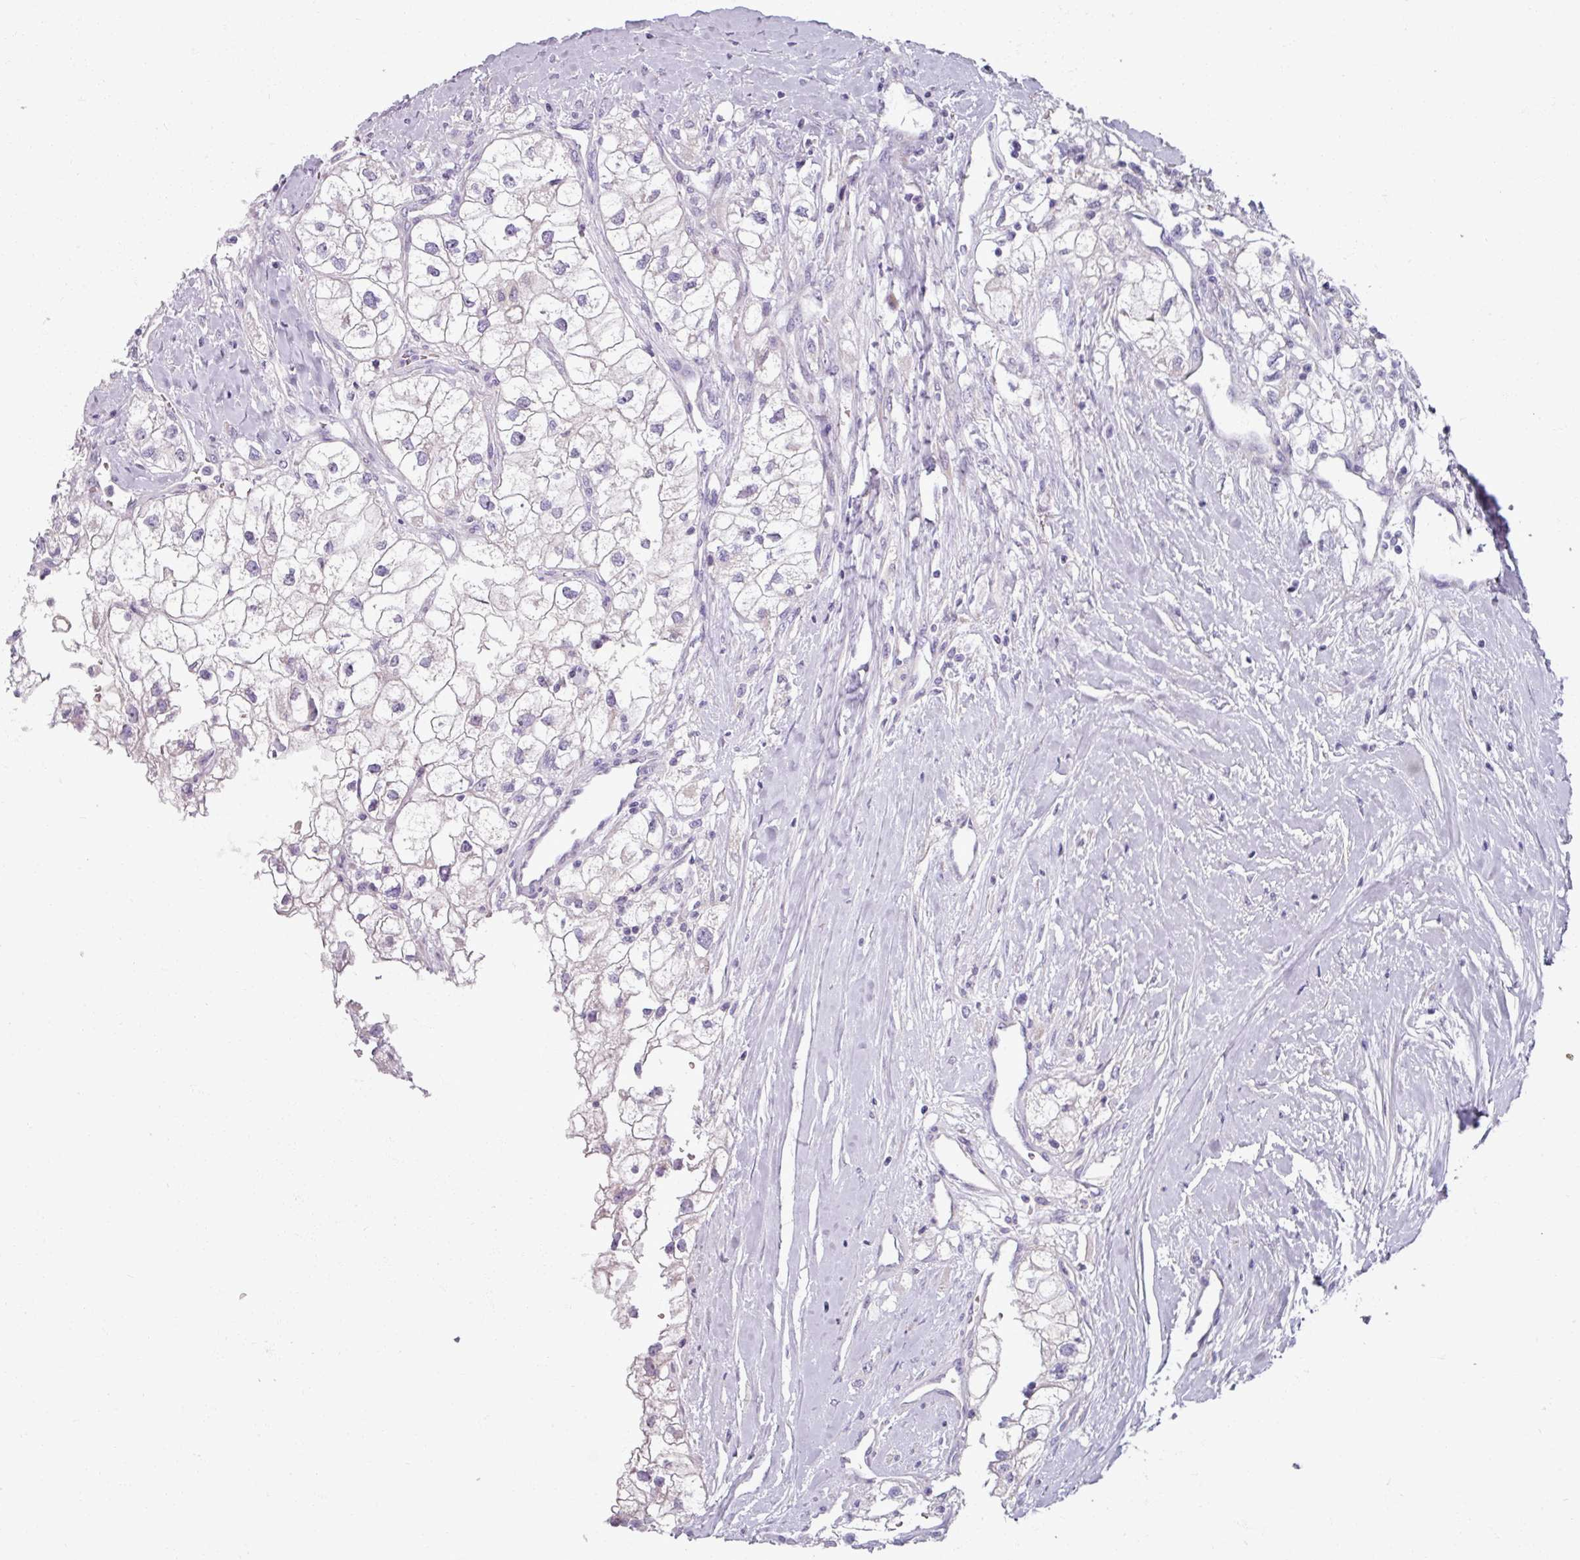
{"staining": {"intensity": "negative", "quantity": "none", "location": "none"}, "tissue": "renal cancer", "cell_type": "Tumor cells", "image_type": "cancer", "snomed": [{"axis": "morphology", "description": "Adenocarcinoma, NOS"}, {"axis": "topography", "description": "Kidney"}], "caption": "Human renal cancer stained for a protein using IHC displays no expression in tumor cells.", "gene": "SMIM11", "patient": {"sex": "male", "age": 59}}